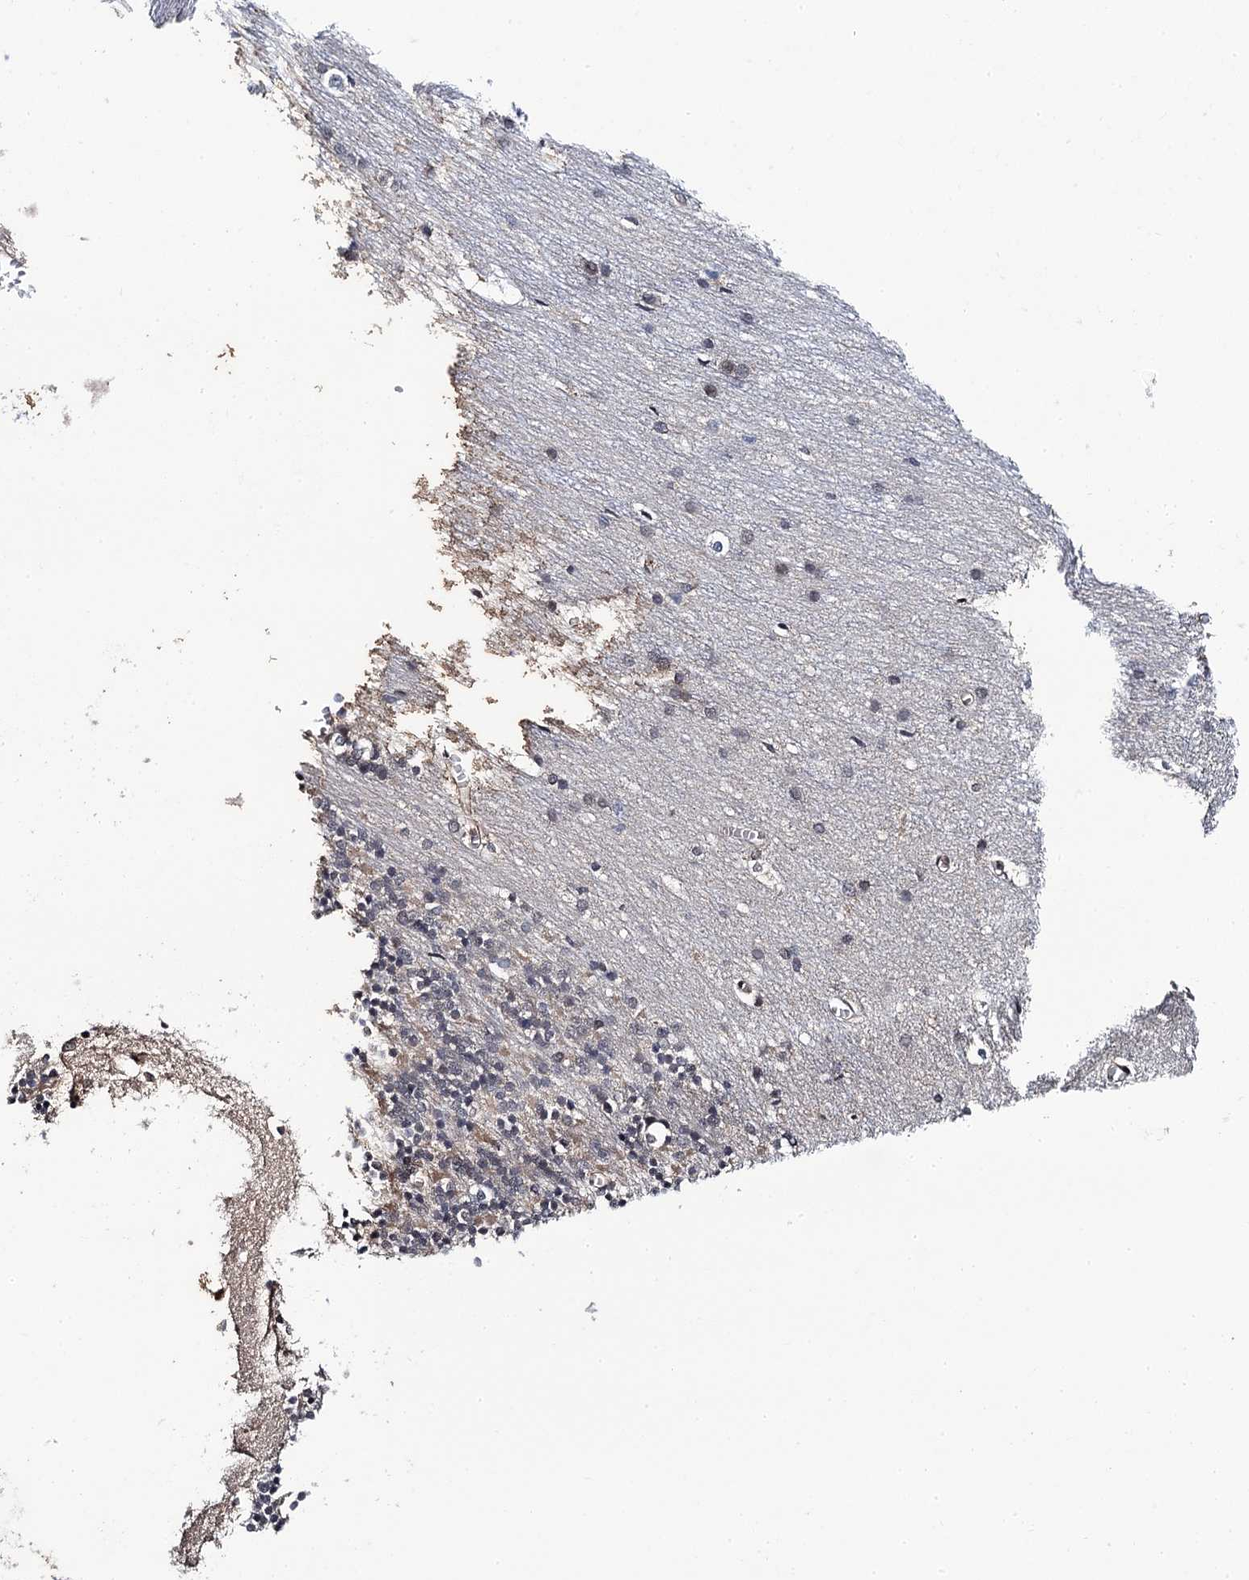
{"staining": {"intensity": "negative", "quantity": "none", "location": "none"}, "tissue": "cerebellum", "cell_type": "Cells in granular layer", "image_type": "normal", "snomed": [{"axis": "morphology", "description": "Normal tissue, NOS"}, {"axis": "topography", "description": "Cerebellum"}], "caption": "A high-resolution histopathology image shows immunohistochemistry staining of normal cerebellum, which displays no significant positivity in cells in granular layer.", "gene": "CDC23", "patient": {"sex": "male", "age": 37}}